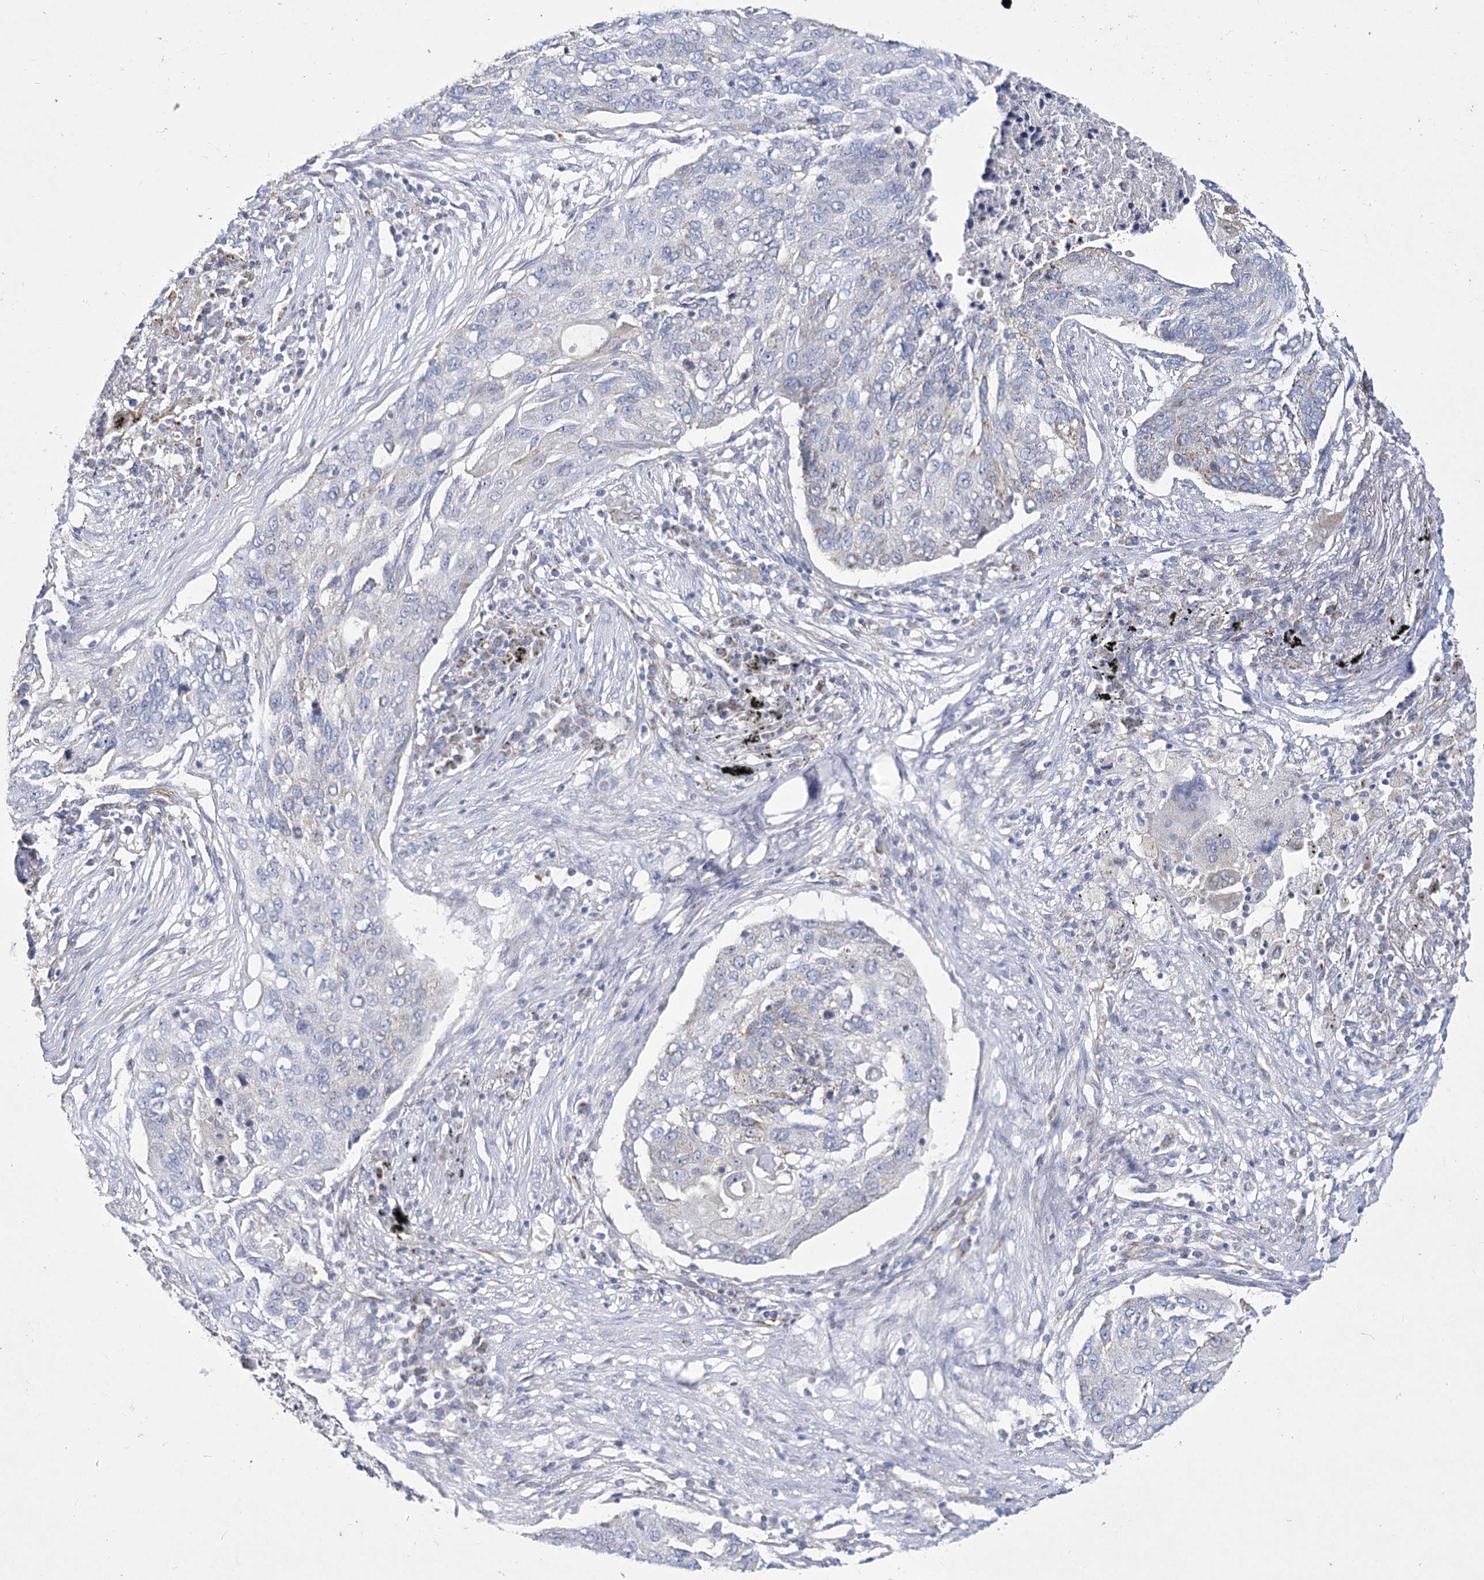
{"staining": {"intensity": "weak", "quantity": "<25%", "location": "cytoplasmic/membranous"}, "tissue": "lung cancer", "cell_type": "Tumor cells", "image_type": "cancer", "snomed": [{"axis": "morphology", "description": "Squamous cell carcinoma, NOS"}, {"axis": "topography", "description": "Lung"}], "caption": "Immunohistochemistry photomicrograph of neoplastic tissue: lung cancer stained with DAB demonstrates no significant protein staining in tumor cells. Brightfield microscopy of immunohistochemistry (IHC) stained with DAB (brown) and hematoxylin (blue), captured at high magnification.", "gene": "DHTKD1", "patient": {"sex": "female", "age": 63}}